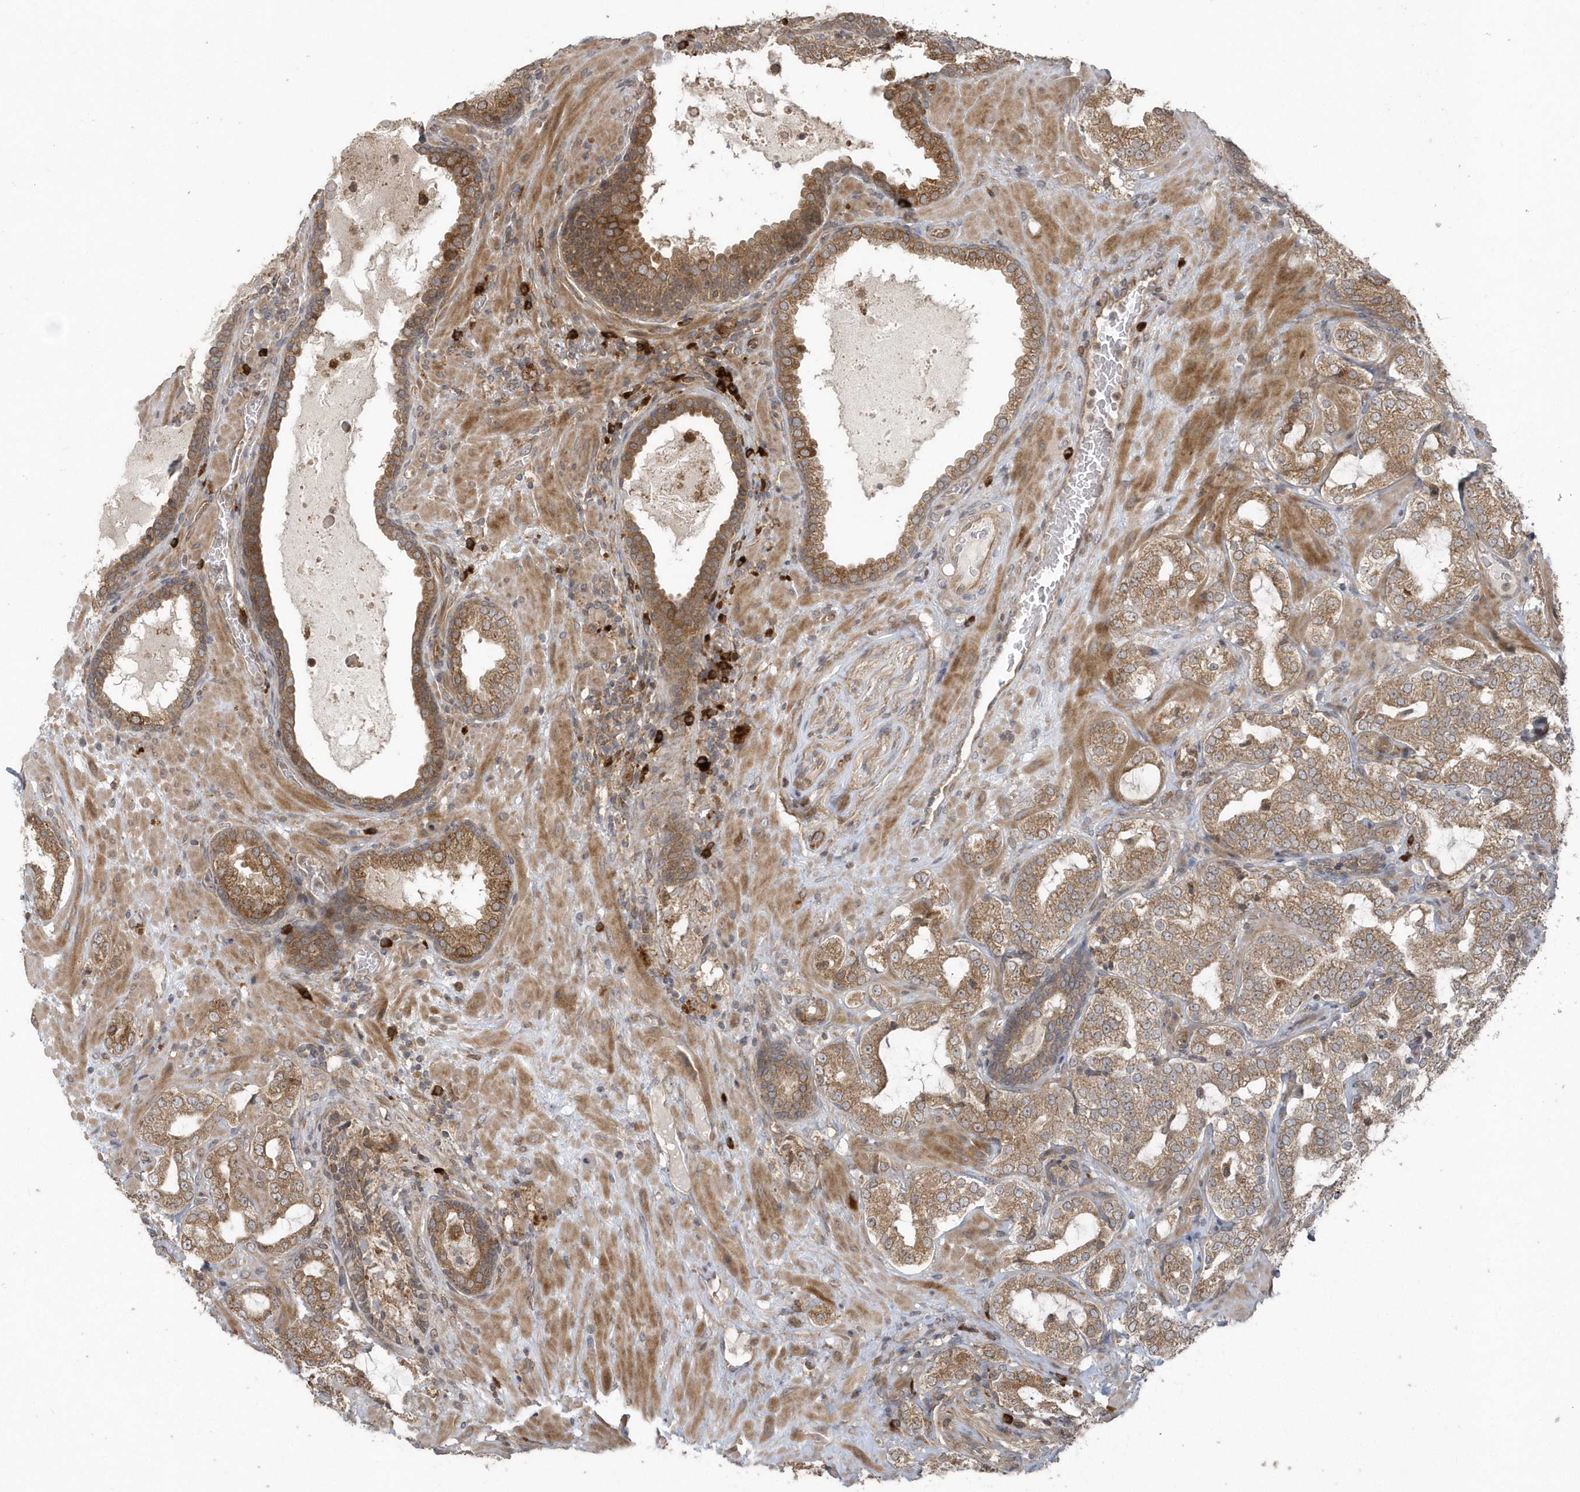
{"staining": {"intensity": "moderate", "quantity": ">75%", "location": "cytoplasmic/membranous"}, "tissue": "prostate cancer", "cell_type": "Tumor cells", "image_type": "cancer", "snomed": [{"axis": "morphology", "description": "Adenocarcinoma, High grade"}, {"axis": "topography", "description": "Prostate"}], "caption": "Prostate cancer stained with DAB immunohistochemistry (IHC) exhibits medium levels of moderate cytoplasmic/membranous staining in about >75% of tumor cells.", "gene": "HERPUD1", "patient": {"sex": "male", "age": 64}}